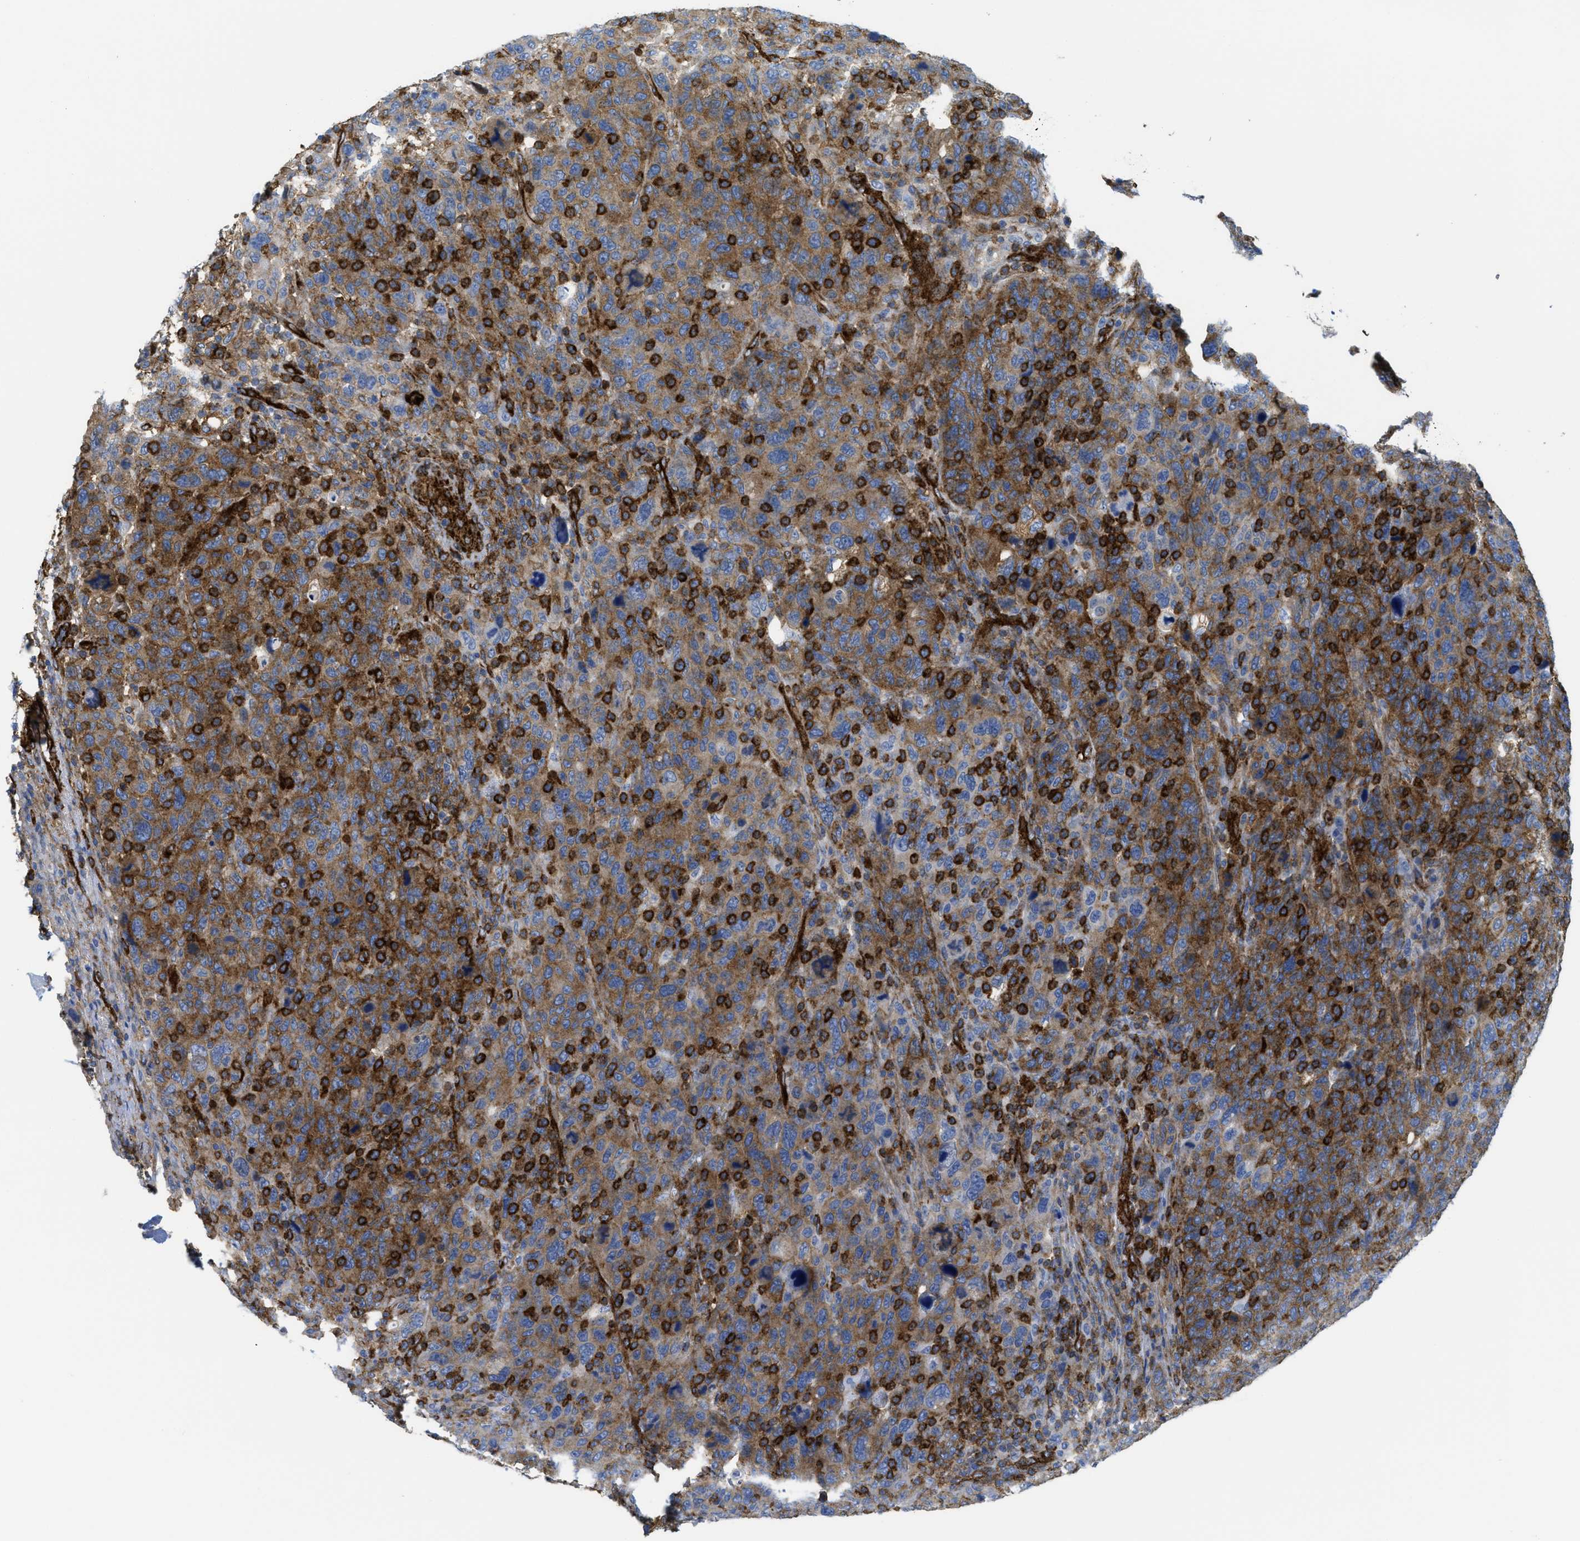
{"staining": {"intensity": "moderate", "quantity": ">75%", "location": "cytoplasmic/membranous"}, "tissue": "breast cancer", "cell_type": "Tumor cells", "image_type": "cancer", "snomed": [{"axis": "morphology", "description": "Duct carcinoma"}, {"axis": "topography", "description": "Breast"}], "caption": "Brown immunohistochemical staining in human breast invasive ductal carcinoma displays moderate cytoplasmic/membranous staining in about >75% of tumor cells.", "gene": "HIP1", "patient": {"sex": "female", "age": 37}}